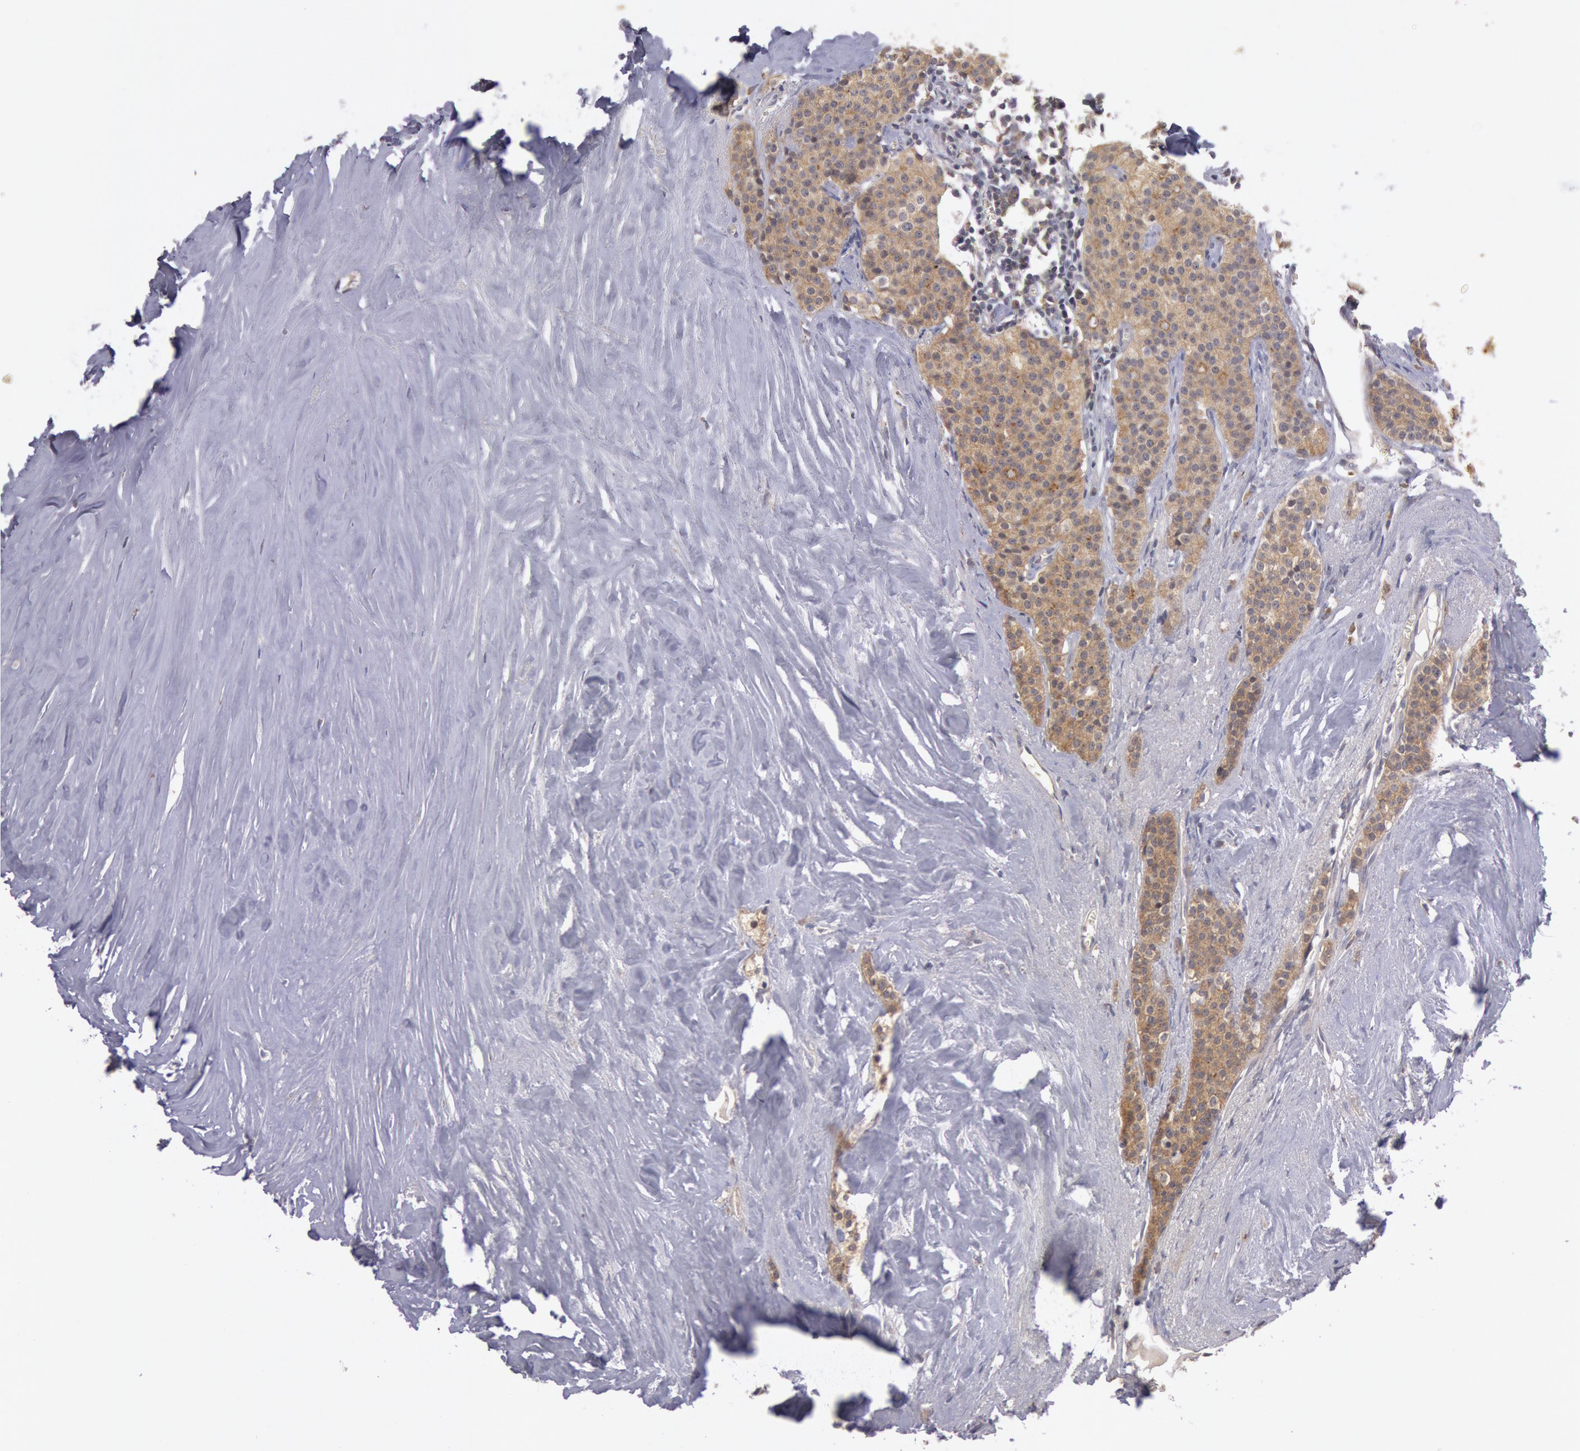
{"staining": {"intensity": "moderate", "quantity": "25%-75%", "location": "cytoplasmic/membranous"}, "tissue": "carcinoid", "cell_type": "Tumor cells", "image_type": "cancer", "snomed": [{"axis": "morphology", "description": "Carcinoid, malignant, NOS"}, {"axis": "topography", "description": "Small intestine"}], "caption": "Protein expression analysis of human malignant carcinoid reveals moderate cytoplasmic/membranous positivity in about 25%-75% of tumor cells.", "gene": "PLA2G6", "patient": {"sex": "male", "age": 63}}